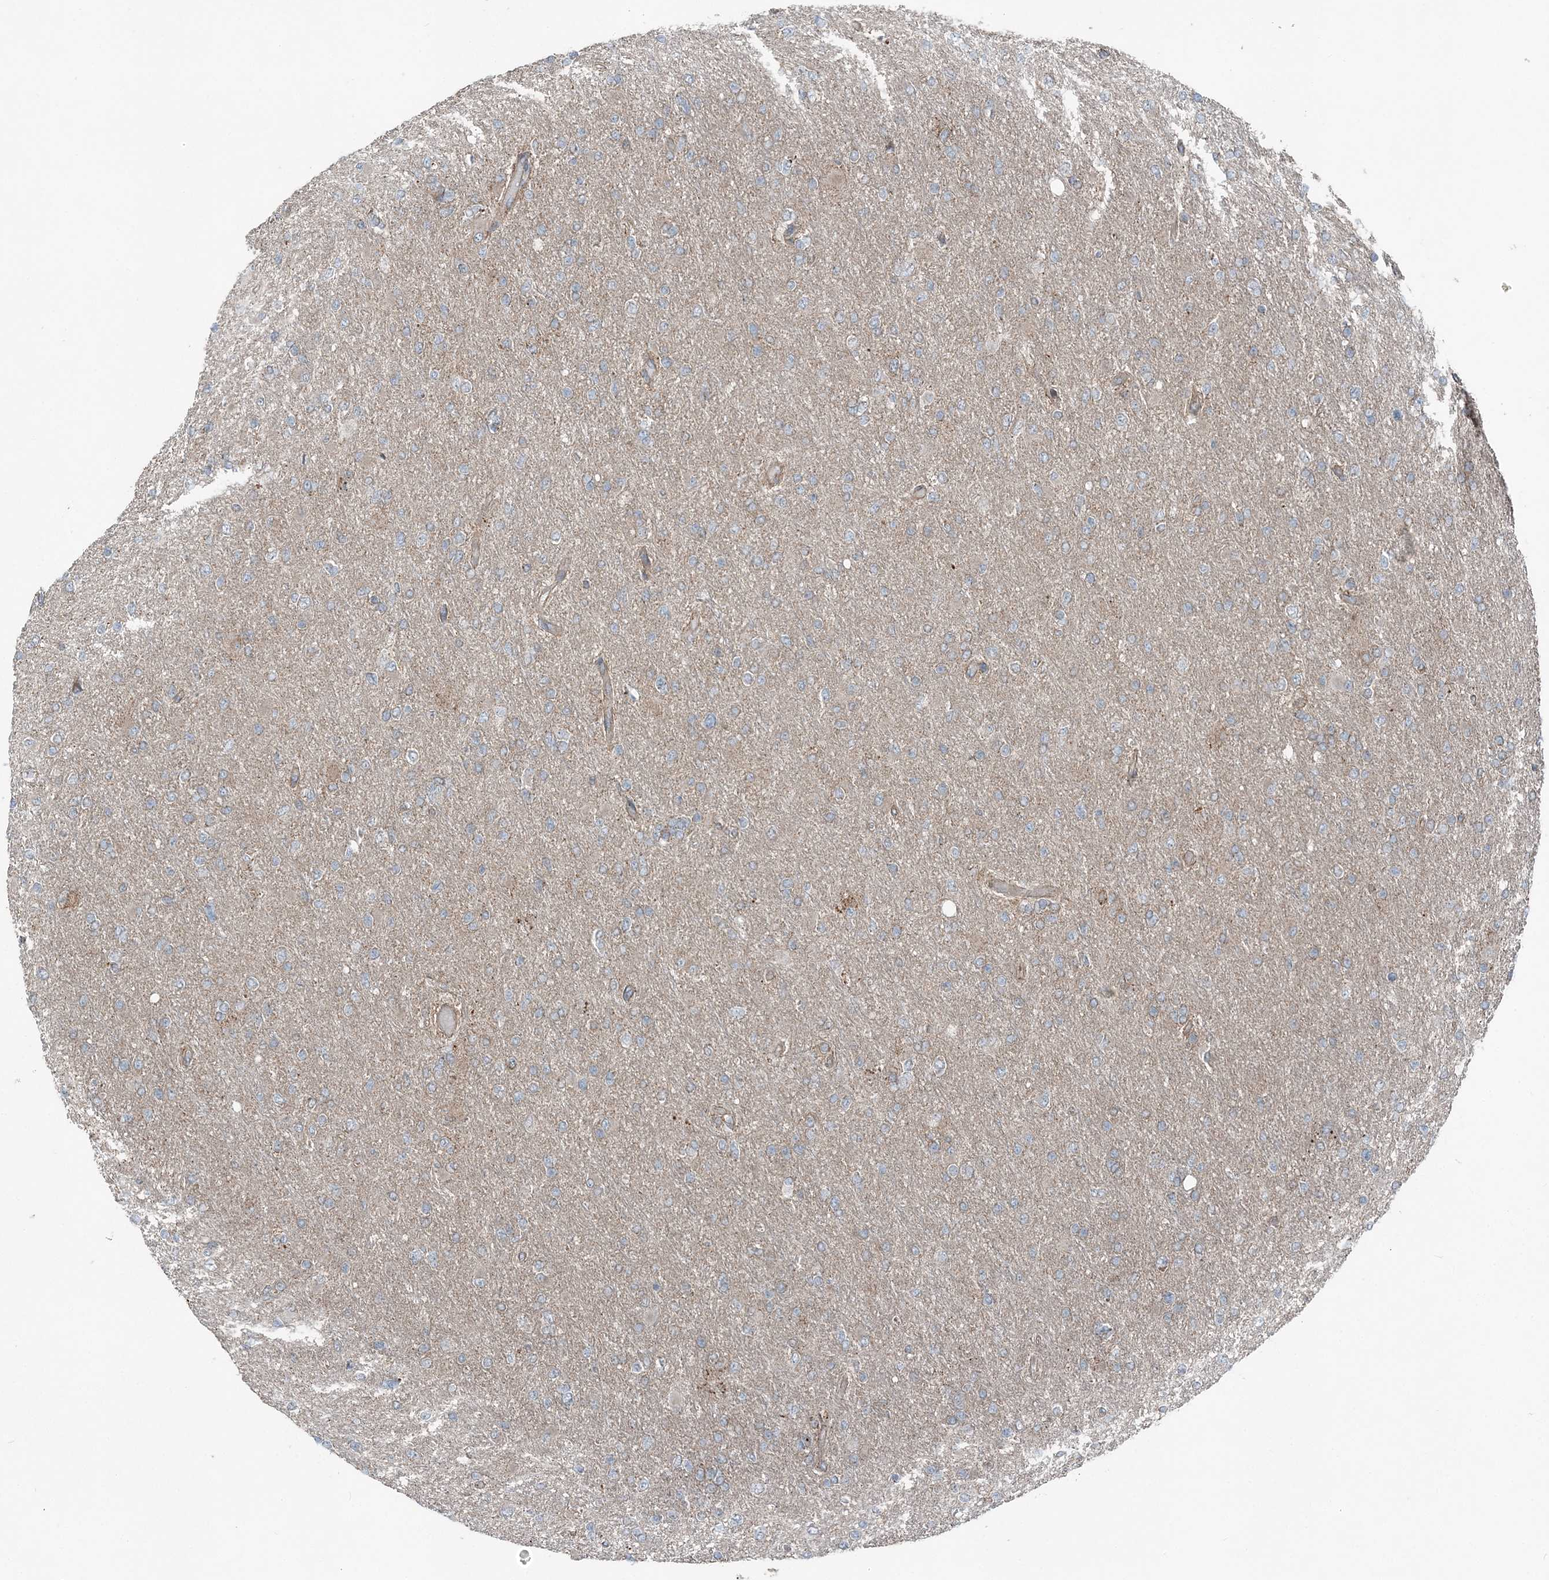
{"staining": {"intensity": "negative", "quantity": "none", "location": "none"}, "tissue": "glioma", "cell_type": "Tumor cells", "image_type": "cancer", "snomed": [{"axis": "morphology", "description": "Glioma, malignant, High grade"}, {"axis": "topography", "description": "Cerebral cortex"}], "caption": "Protein analysis of glioma reveals no significant staining in tumor cells. (Stains: DAB immunohistochemistry (IHC) with hematoxylin counter stain, Microscopy: brightfield microscopy at high magnification).", "gene": "KY", "patient": {"sex": "female", "age": 36}}